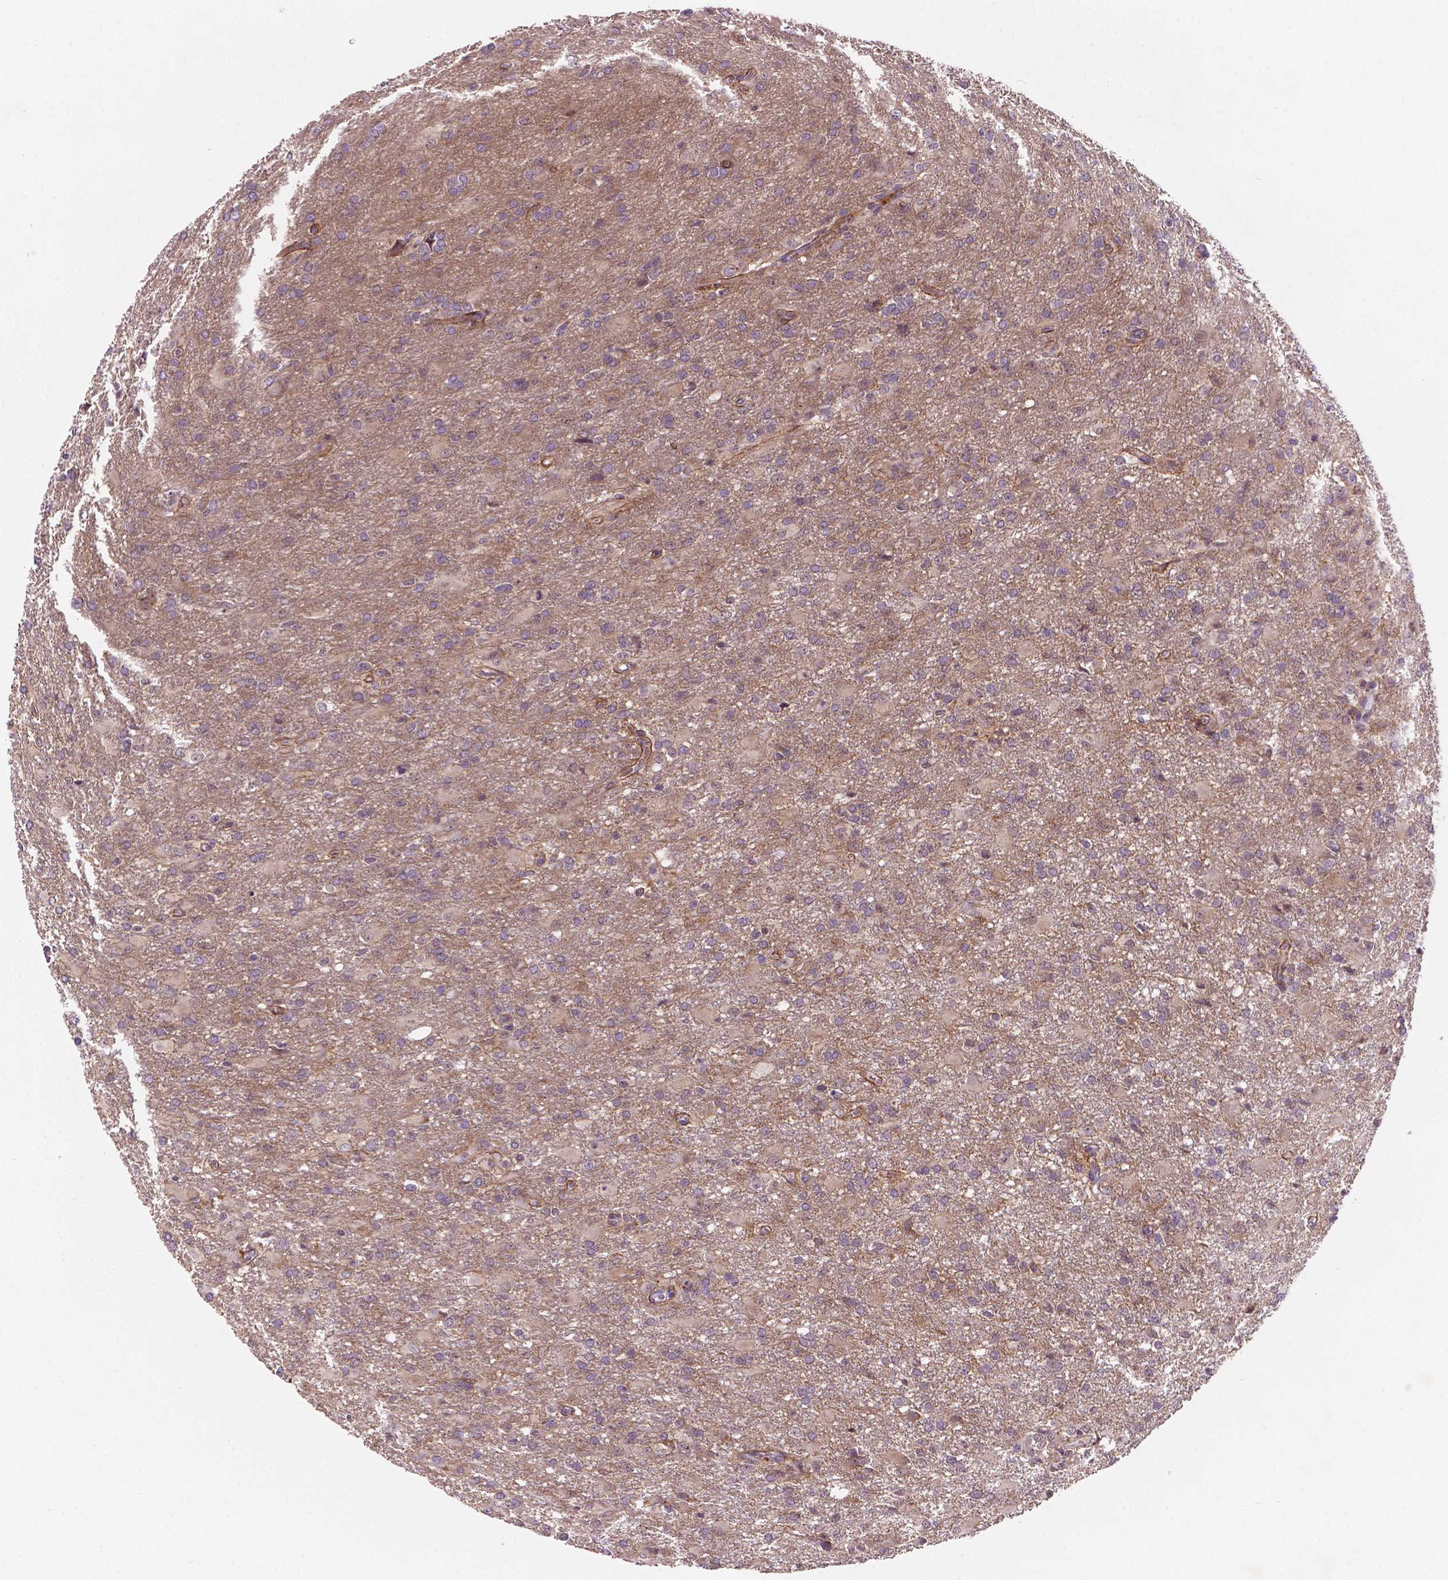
{"staining": {"intensity": "negative", "quantity": "none", "location": "none"}, "tissue": "glioma", "cell_type": "Tumor cells", "image_type": "cancer", "snomed": [{"axis": "morphology", "description": "Glioma, malignant, High grade"}, {"axis": "topography", "description": "Brain"}], "caption": "There is no significant positivity in tumor cells of high-grade glioma (malignant).", "gene": "GXYLT2", "patient": {"sex": "male", "age": 68}}